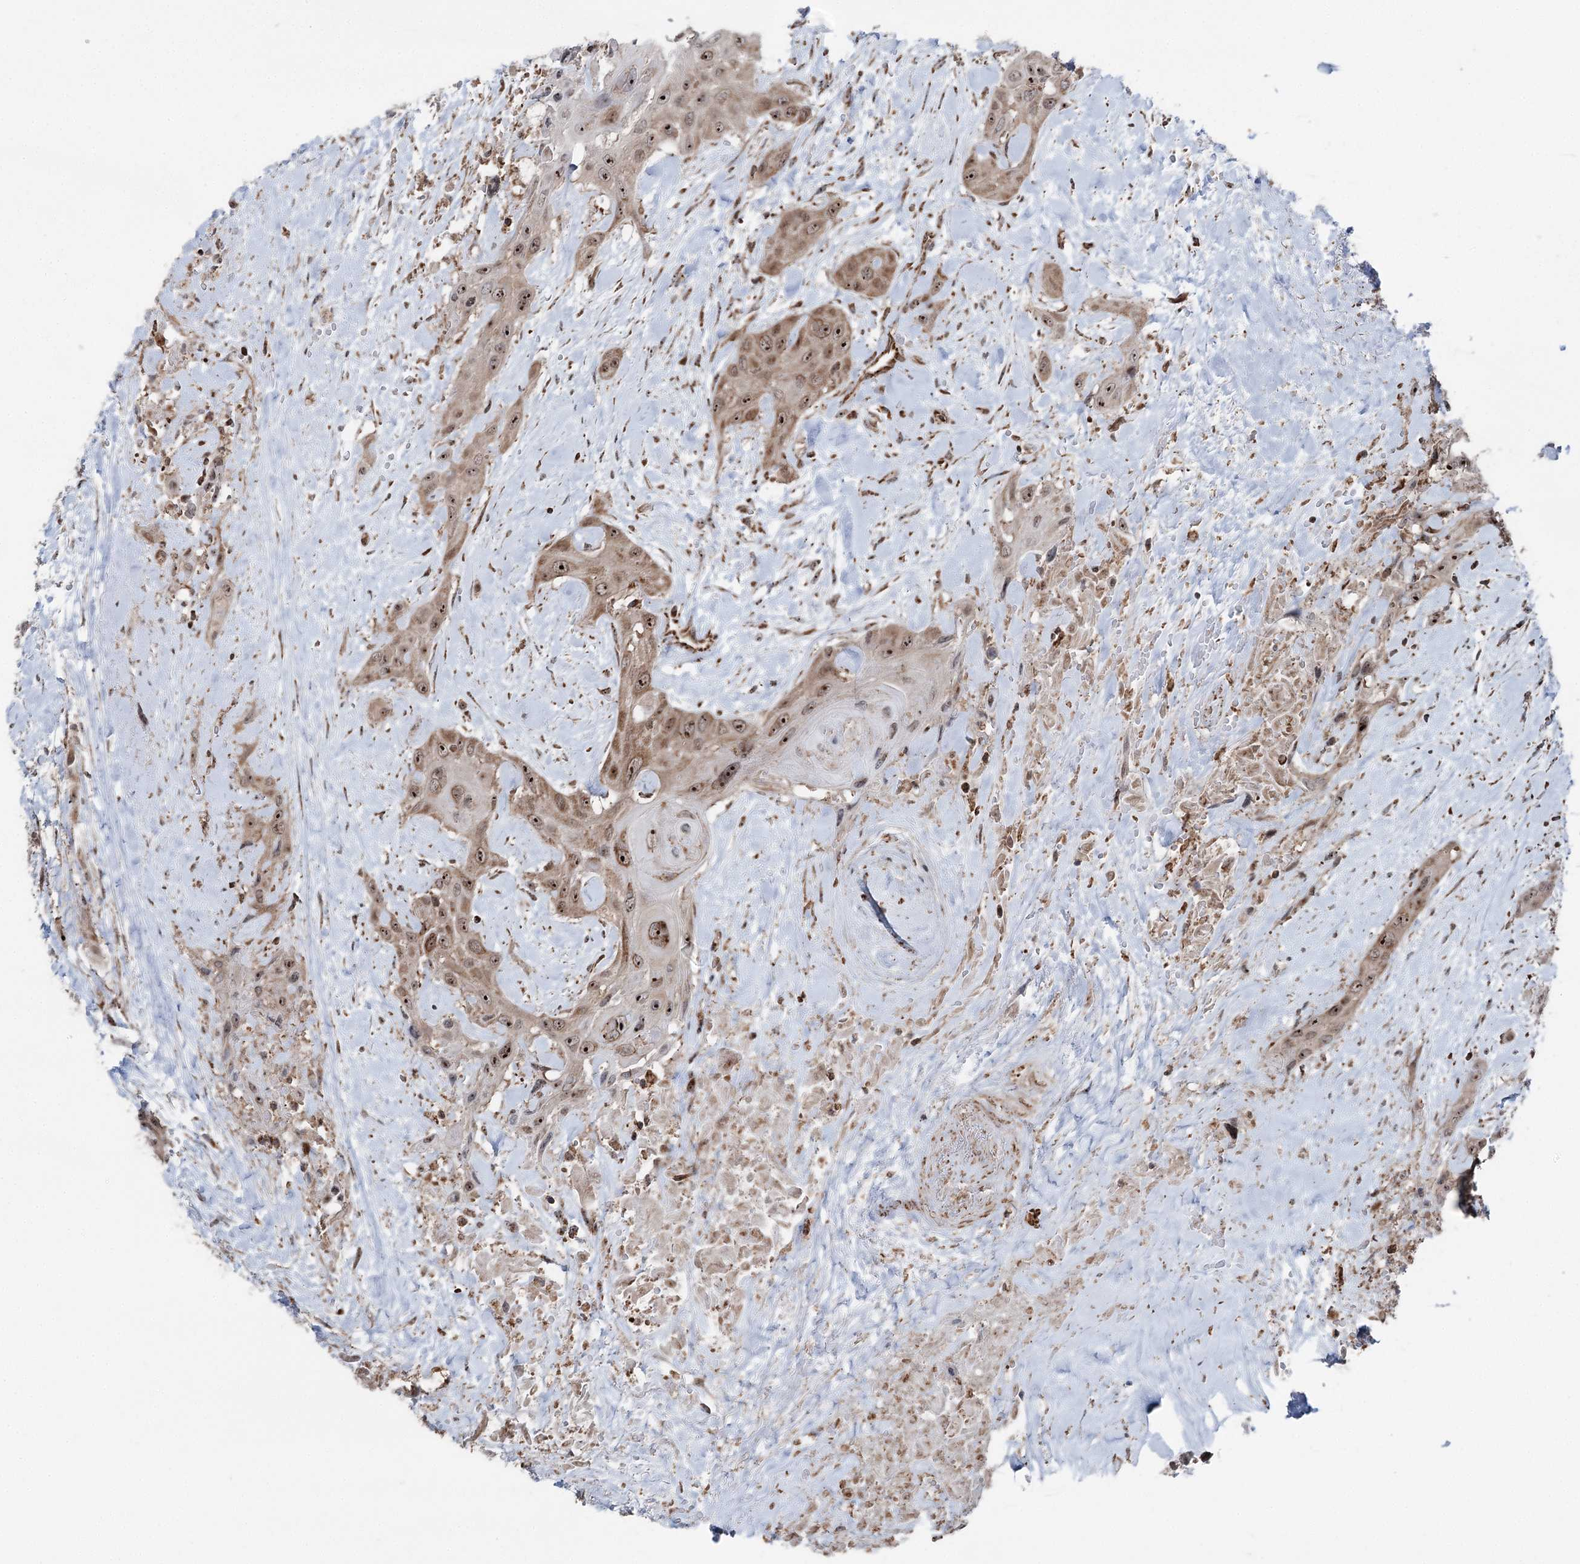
{"staining": {"intensity": "moderate", "quantity": ">75%", "location": "cytoplasmic/membranous,nuclear"}, "tissue": "head and neck cancer", "cell_type": "Tumor cells", "image_type": "cancer", "snomed": [{"axis": "morphology", "description": "Squamous cell carcinoma, NOS"}, {"axis": "topography", "description": "Head-Neck"}], "caption": "The photomicrograph reveals staining of squamous cell carcinoma (head and neck), revealing moderate cytoplasmic/membranous and nuclear protein positivity (brown color) within tumor cells. The staining was performed using DAB, with brown indicating positive protein expression. Nuclei are stained blue with hematoxylin.", "gene": "STEEP1", "patient": {"sex": "male", "age": 81}}